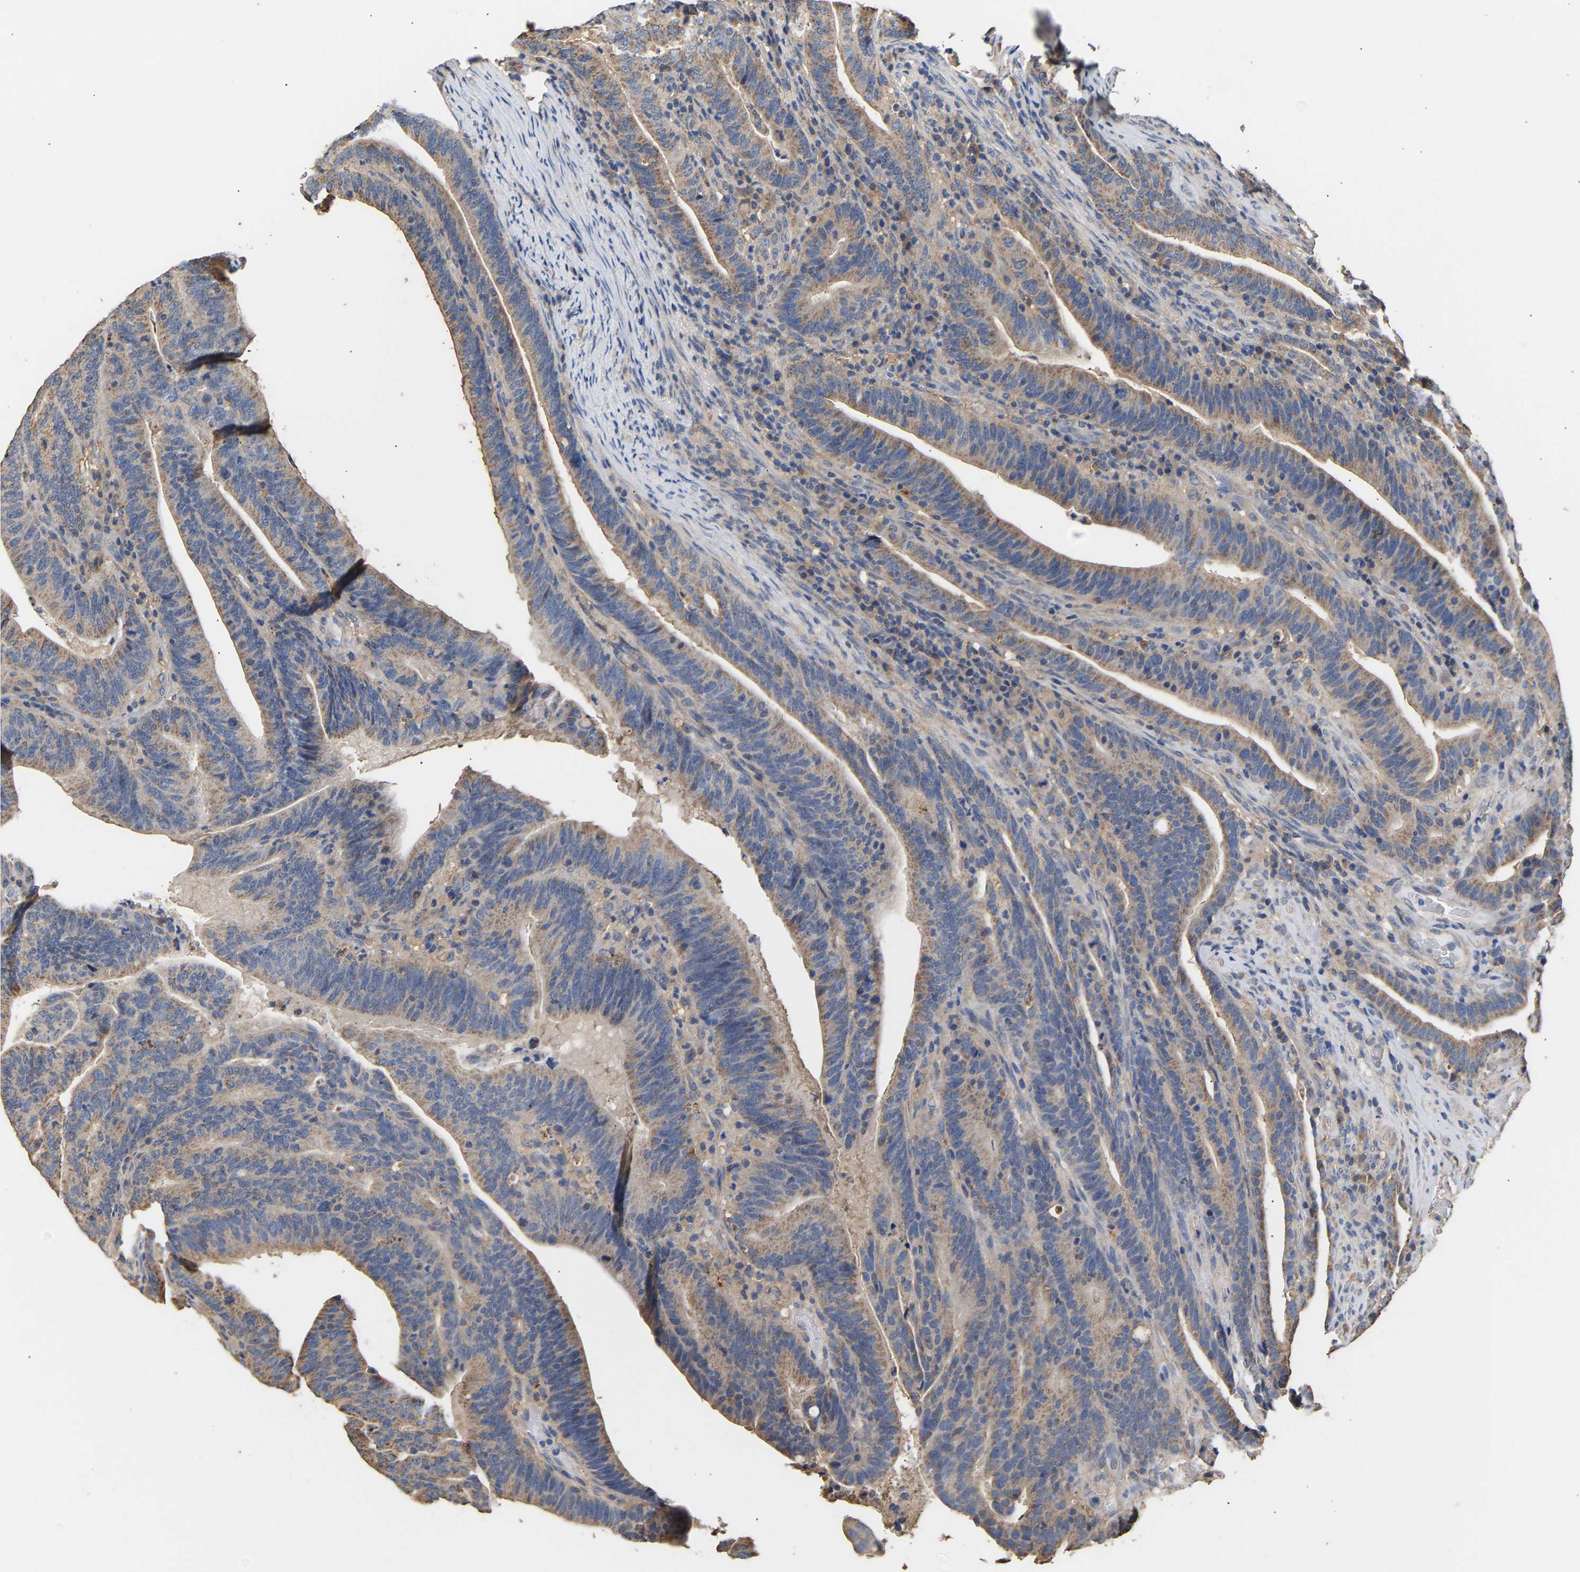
{"staining": {"intensity": "moderate", "quantity": ">75%", "location": "cytoplasmic/membranous"}, "tissue": "colorectal cancer", "cell_type": "Tumor cells", "image_type": "cancer", "snomed": [{"axis": "morphology", "description": "Adenocarcinoma, NOS"}, {"axis": "topography", "description": "Colon"}], "caption": "This image demonstrates IHC staining of colorectal cancer (adenocarcinoma), with medium moderate cytoplasmic/membranous positivity in about >75% of tumor cells.", "gene": "ZNF26", "patient": {"sex": "female", "age": 66}}